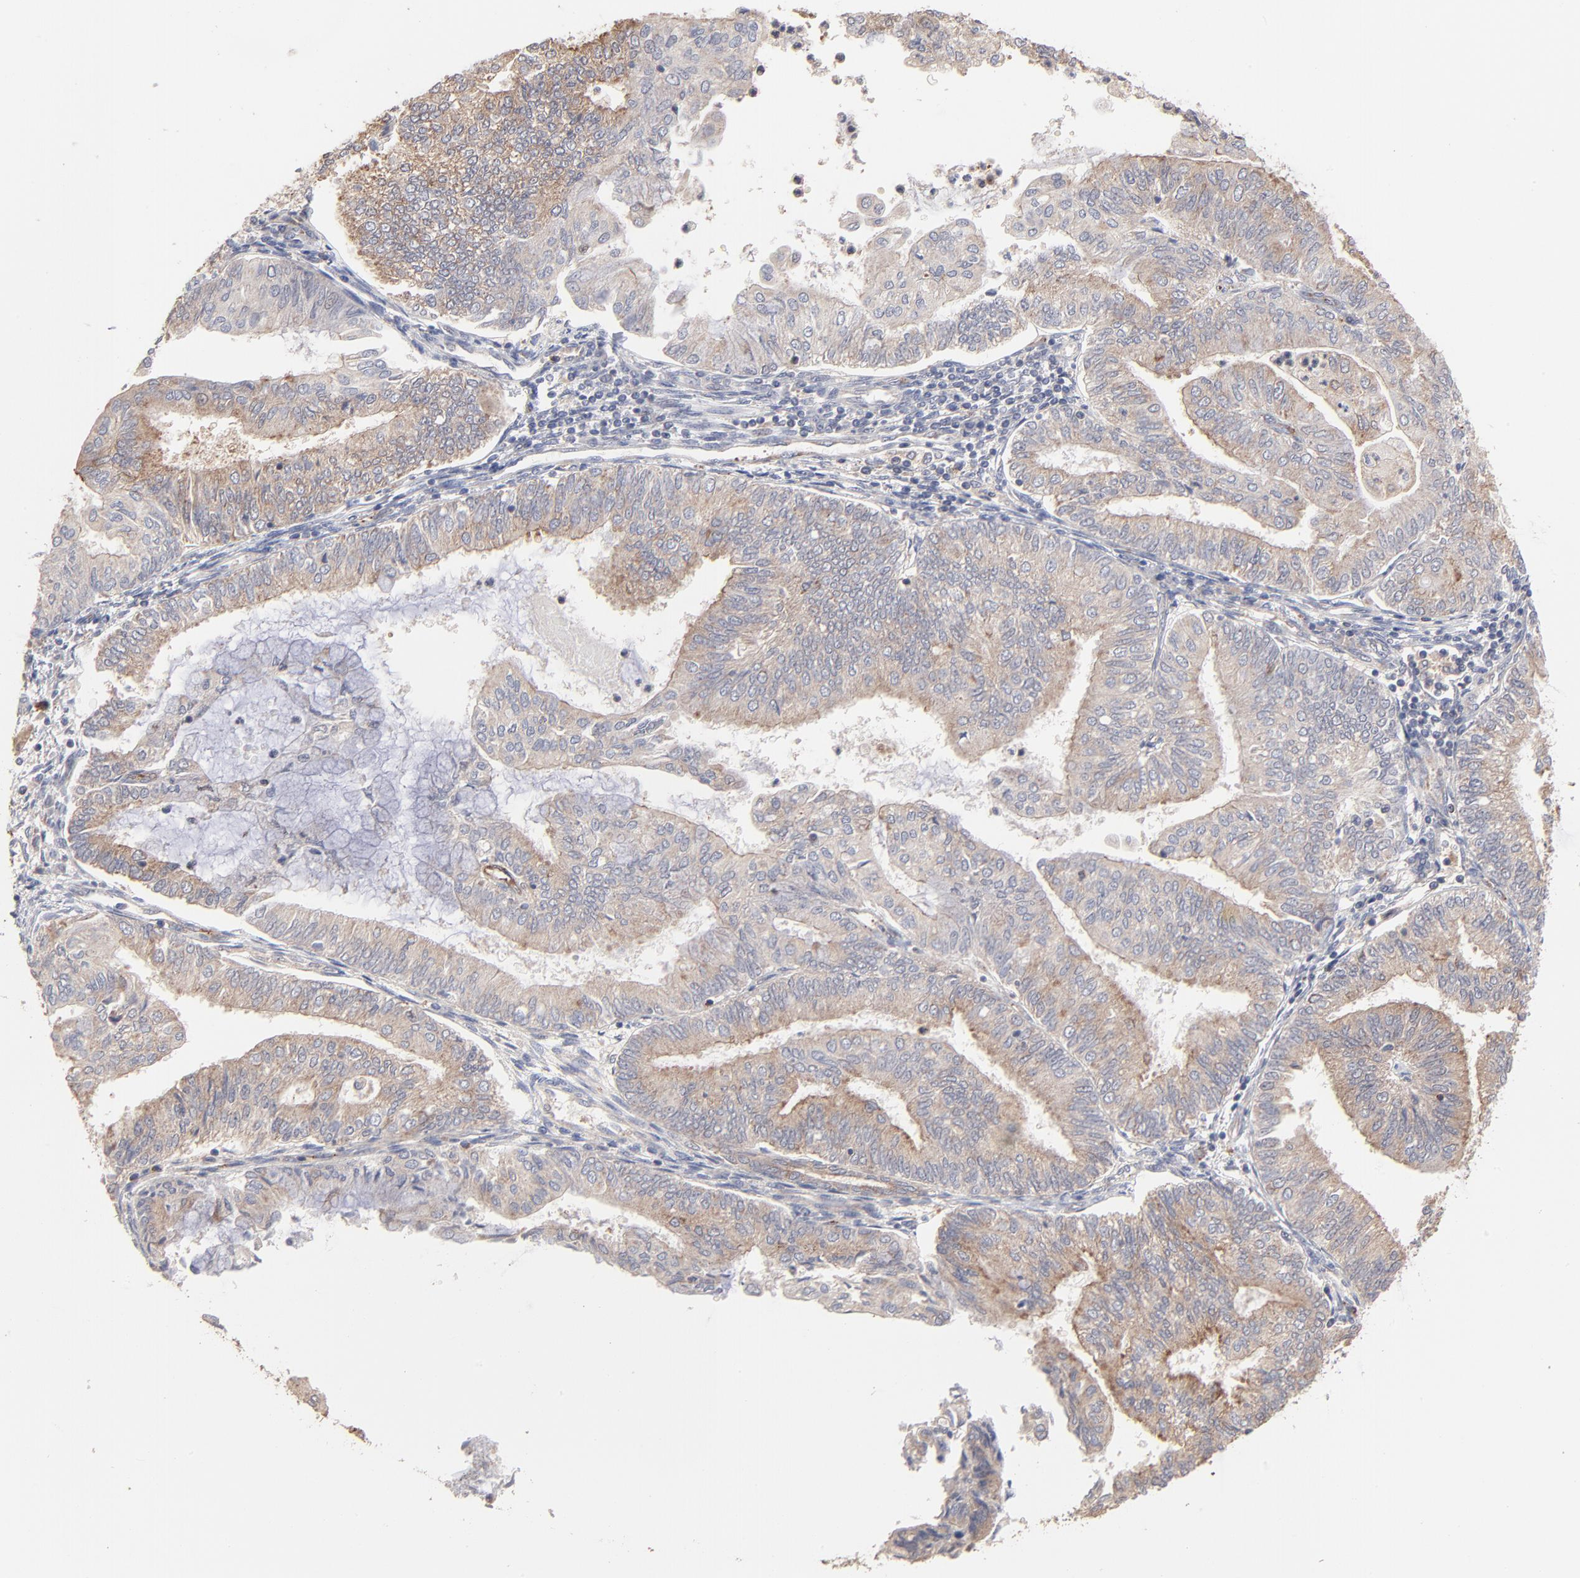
{"staining": {"intensity": "weak", "quantity": ">75%", "location": "cytoplasmic/membranous"}, "tissue": "endometrial cancer", "cell_type": "Tumor cells", "image_type": "cancer", "snomed": [{"axis": "morphology", "description": "Adenocarcinoma, NOS"}, {"axis": "topography", "description": "Endometrium"}], "caption": "Endometrial cancer was stained to show a protein in brown. There is low levels of weak cytoplasmic/membranous expression in approximately >75% of tumor cells.", "gene": "IVNS1ABP", "patient": {"sex": "female", "age": 59}}